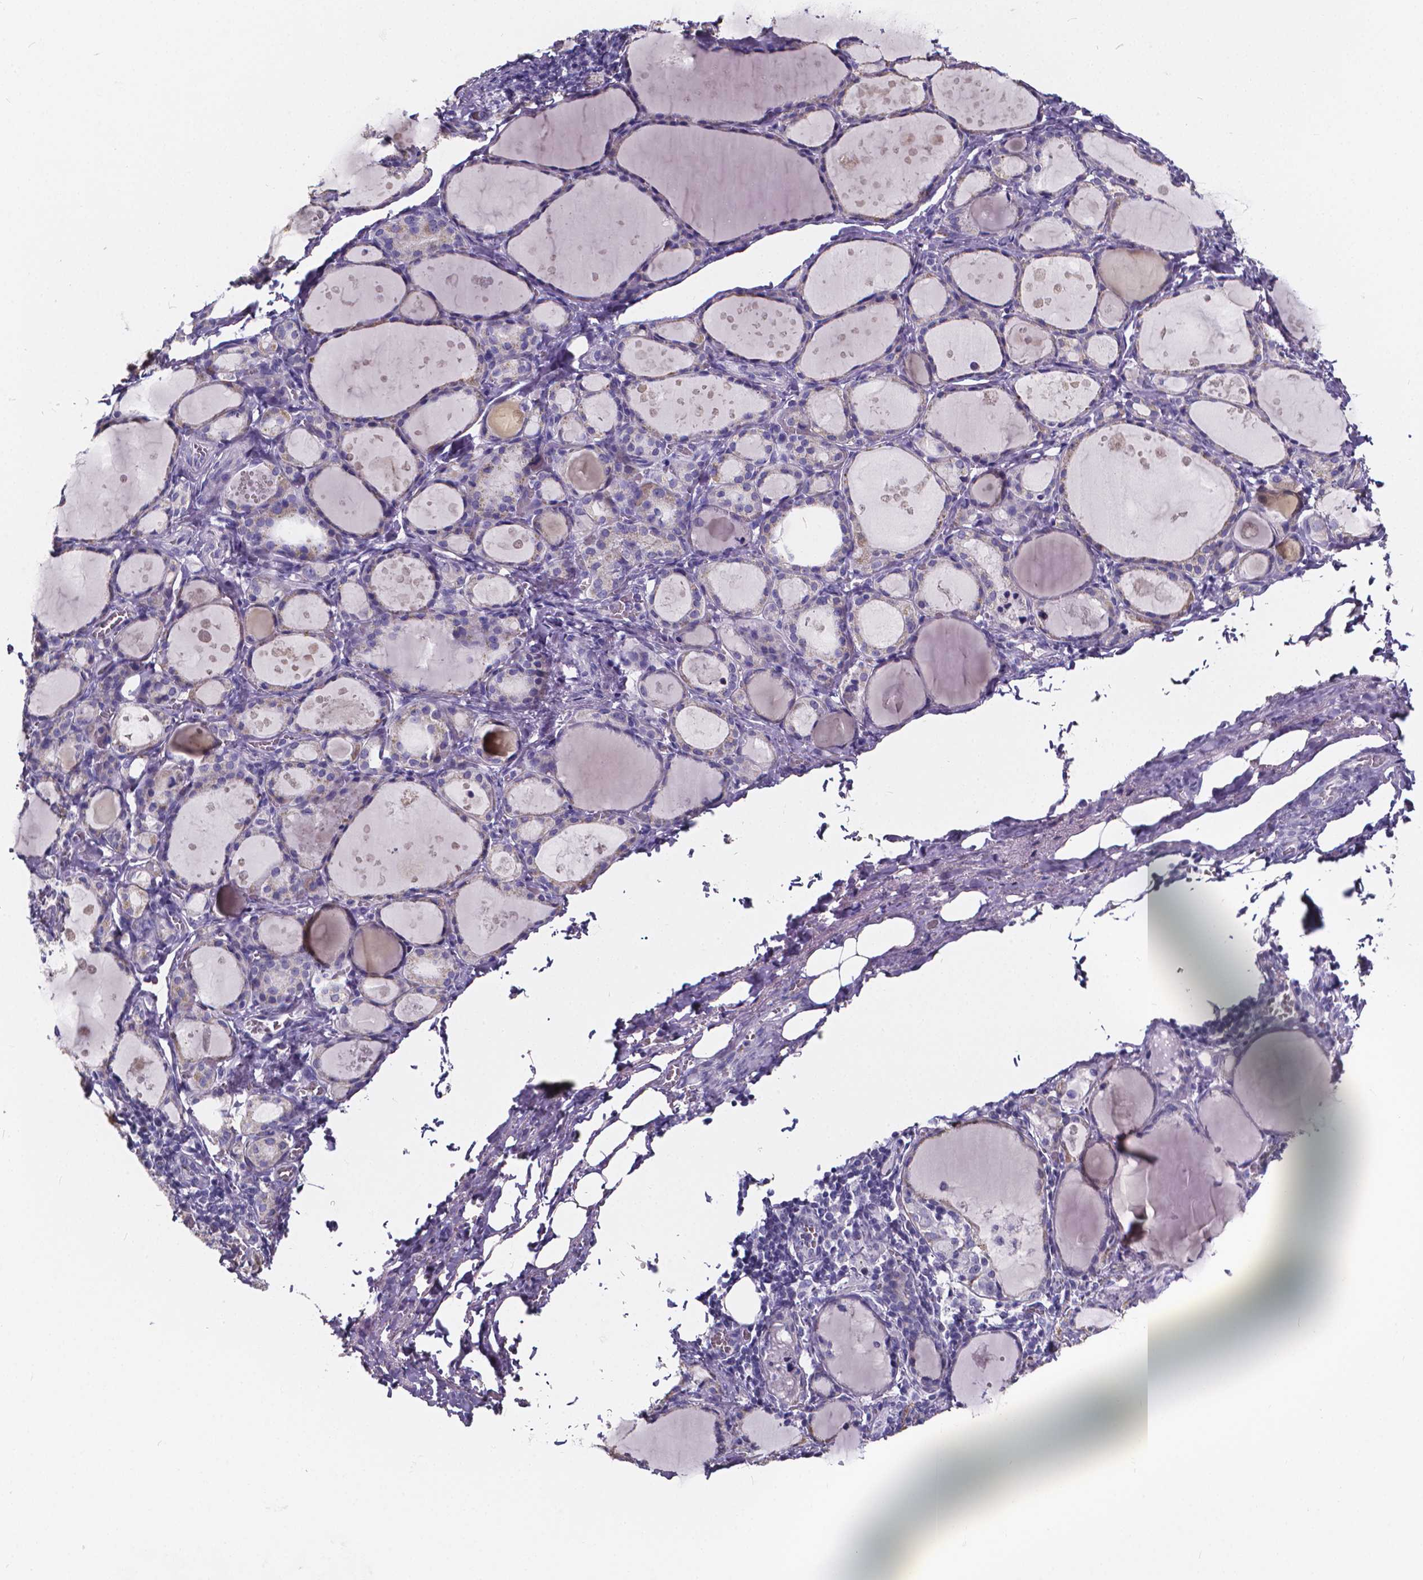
{"staining": {"intensity": "negative", "quantity": "none", "location": "none"}, "tissue": "thyroid gland", "cell_type": "Glandular cells", "image_type": "normal", "snomed": [{"axis": "morphology", "description": "Normal tissue, NOS"}, {"axis": "topography", "description": "Thyroid gland"}], "caption": "The photomicrograph exhibits no staining of glandular cells in unremarkable thyroid gland.", "gene": "SPEF2", "patient": {"sex": "male", "age": 68}}